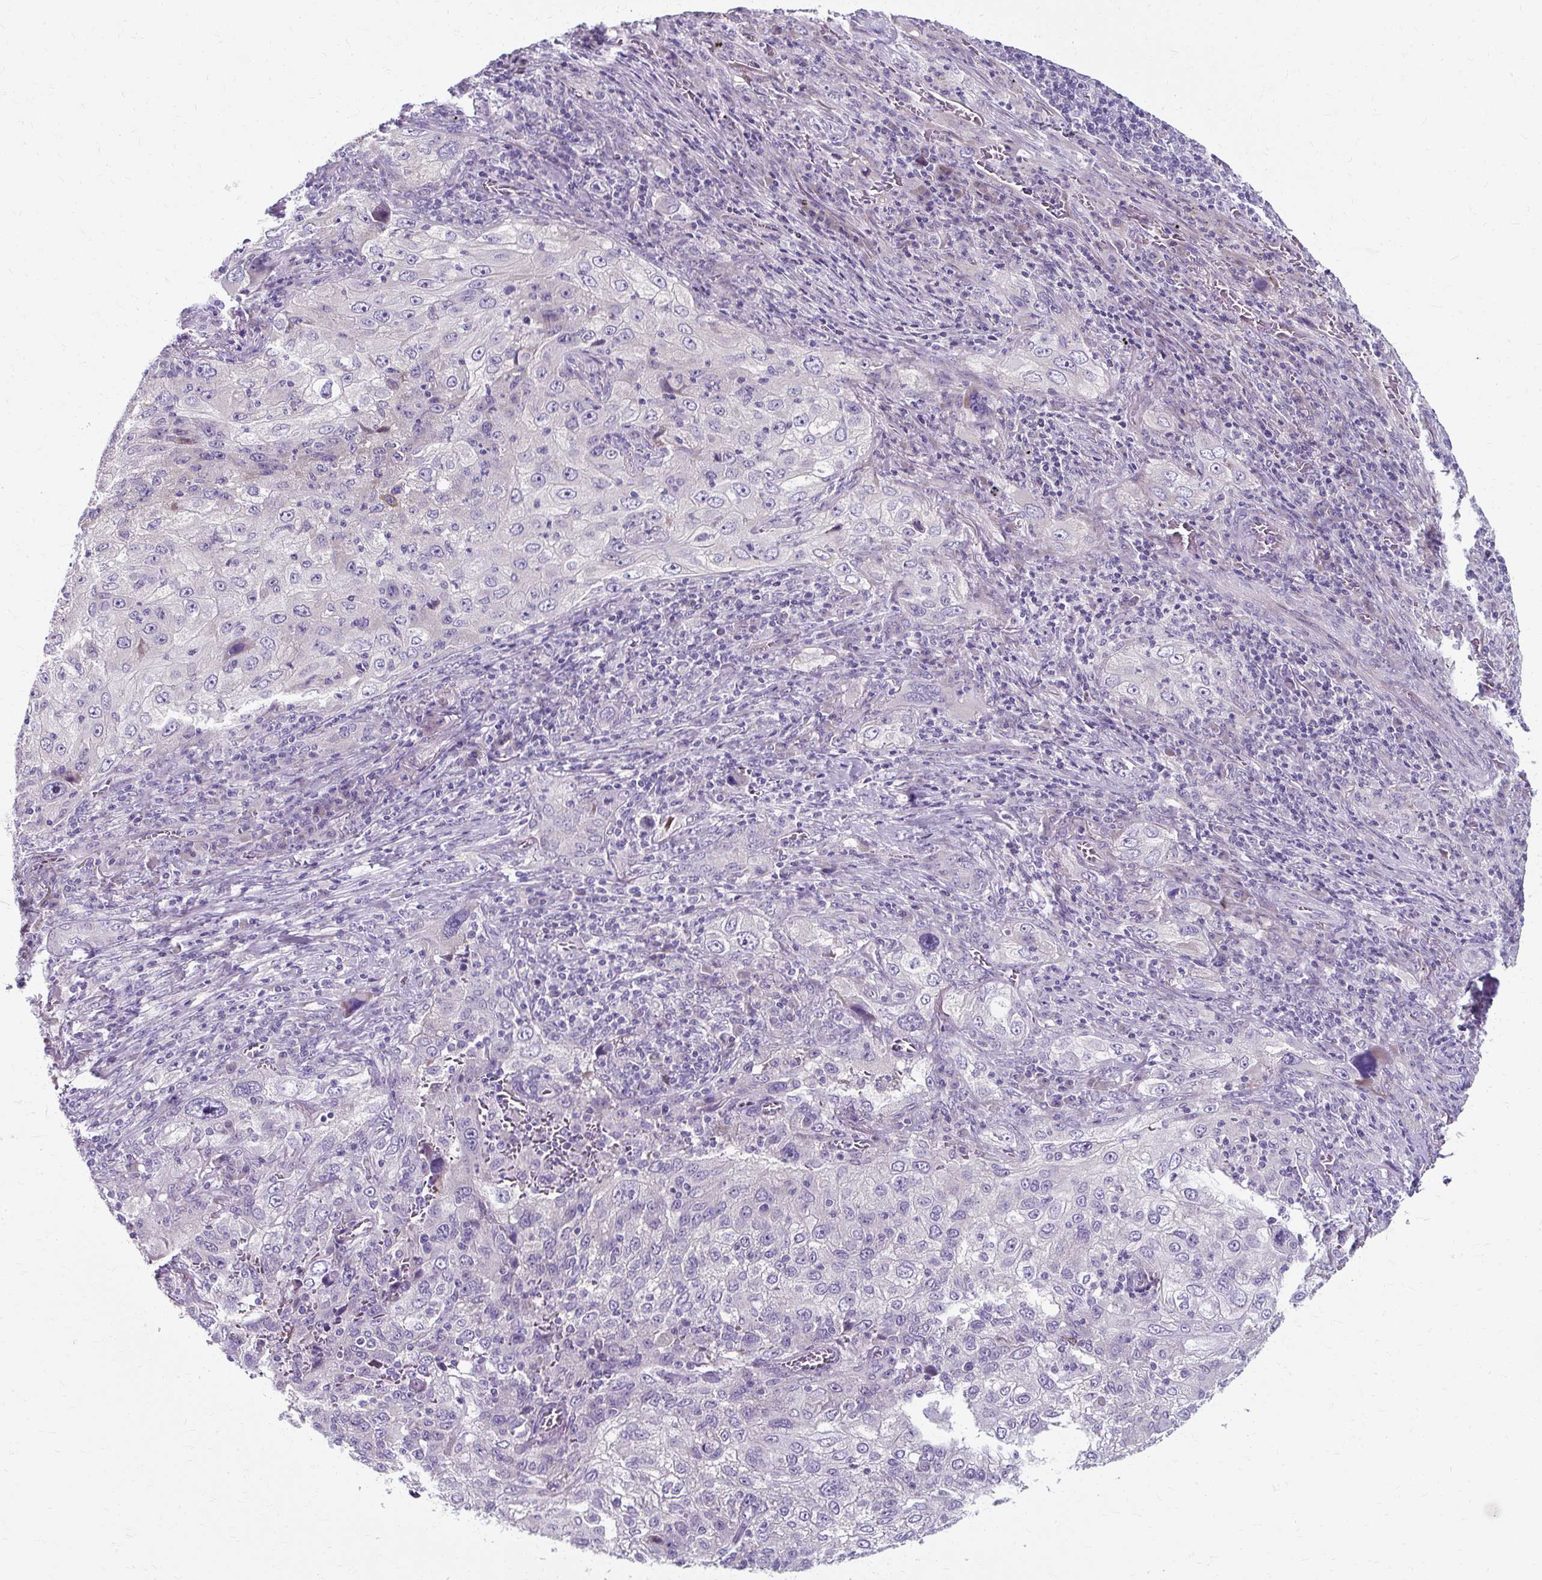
{"staining": {"intensity": "negative", "quantity": "none", "location": "none"}, "tissue": "lung cancer", "cell_type": "Tumor cells", "image_type": "cancer", "snomed": [{"axis": "morphology", "description": "Squamous cell carcinoma, NOS"}, {"axis": "topography", "description": "Lung"}], "caption": "Immunohistochemistry (IHC) histopathology image of neoplastic tissue: lung squamous cell carcinoma stained with DAB exhibits no significant protein positivity in tumor cells.", "gene": "ZNF555", "patient": {"sex": "female", "age": 69}}